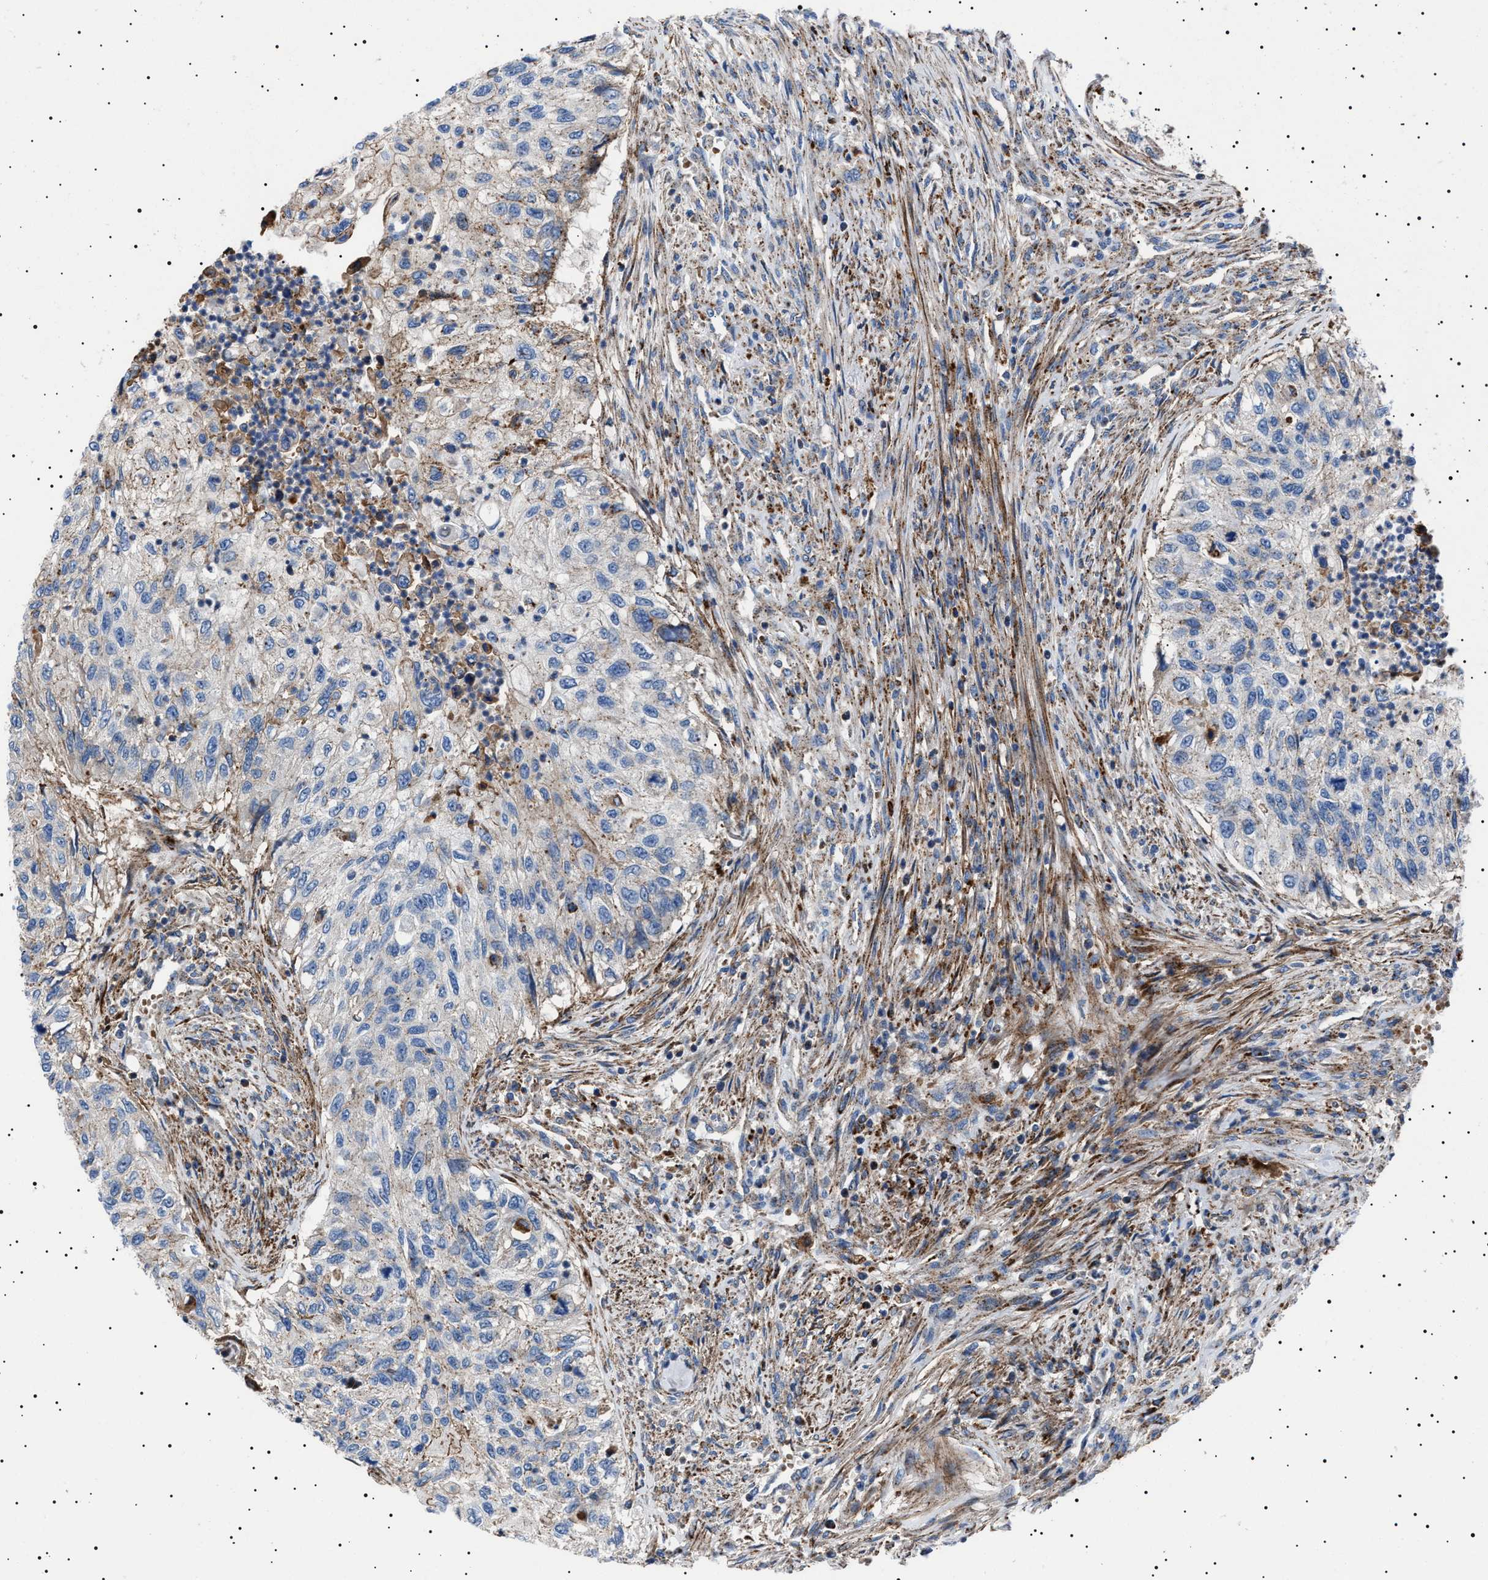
{"staining": {"intensity": "negative", "quantity": "none", "location": "none"}, "tissue": "urothelial cancer", "cell_type": "Tumor cells", "image_type": "cancer", "snomed": [{"axis": "morphology", "description": "Urothelial carcinoma, High grade"}, {"axis": "topography", "description": "Urinary bladder"}], "caption": "A histopathology image of human high-grade urothelial carcinoma is negative for staining in tumor cells.", "gene": "NEU1", "patient": {"sex": "female", "age": 60}}